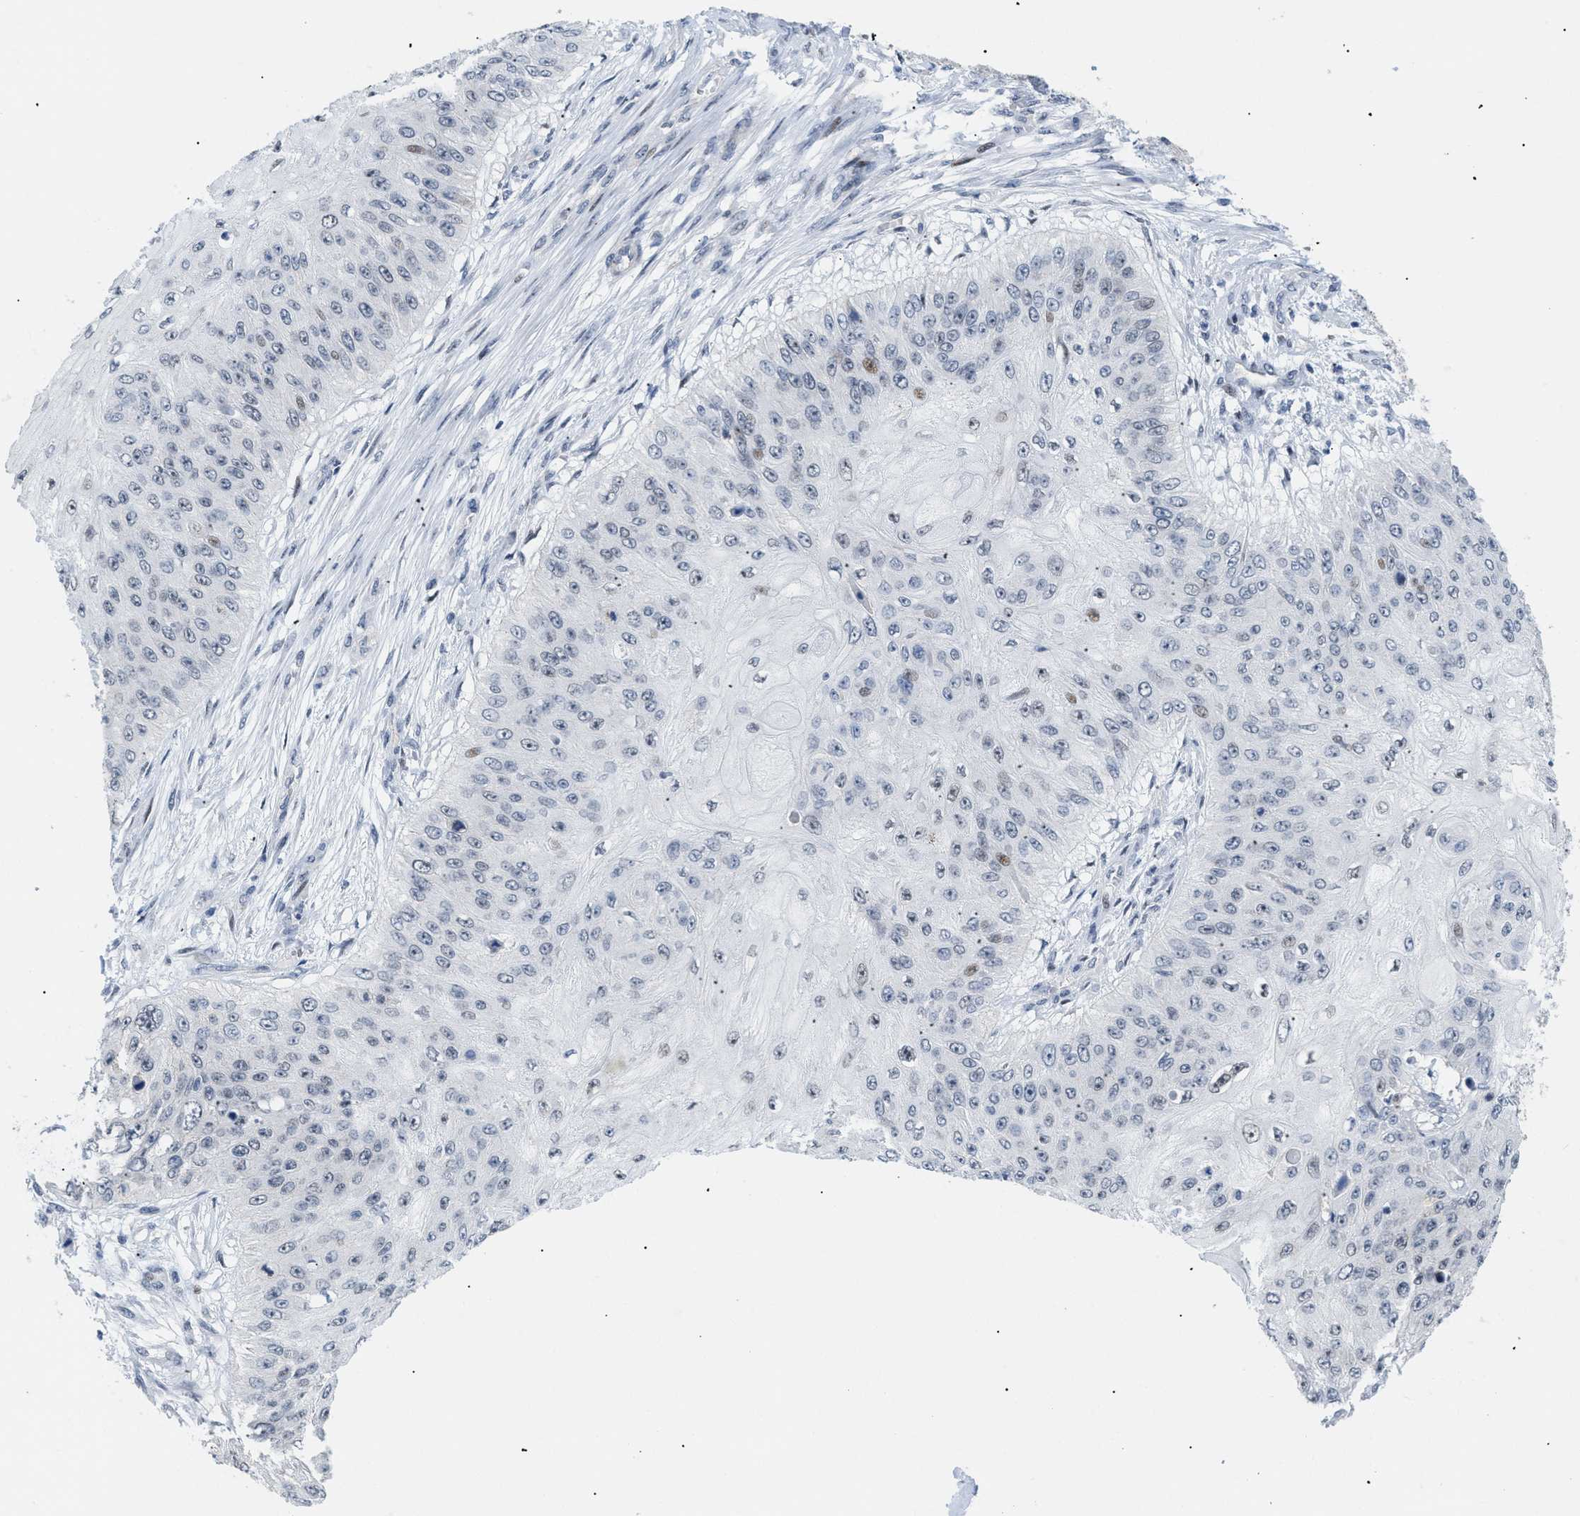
{"staining": {"intensity": "moderate", "quantity": "<25%", "location": "nuclear"}, "tissue": "skin cancer", "cell_type": "Tumor cells", "image_type": "cancer", "snomed": [{"axis": "morphology", "description": "Squamous cell carcinoma, NOS"}, {"axis": "topography", "description": "Skin"}], "caption": "Immunohistochemical staining of skin cancer reveals moderate nuclear protein positivity in about <25% of tumor cells.", "gene": "MED1", "patient": {"sex": "female", "age": 80}}